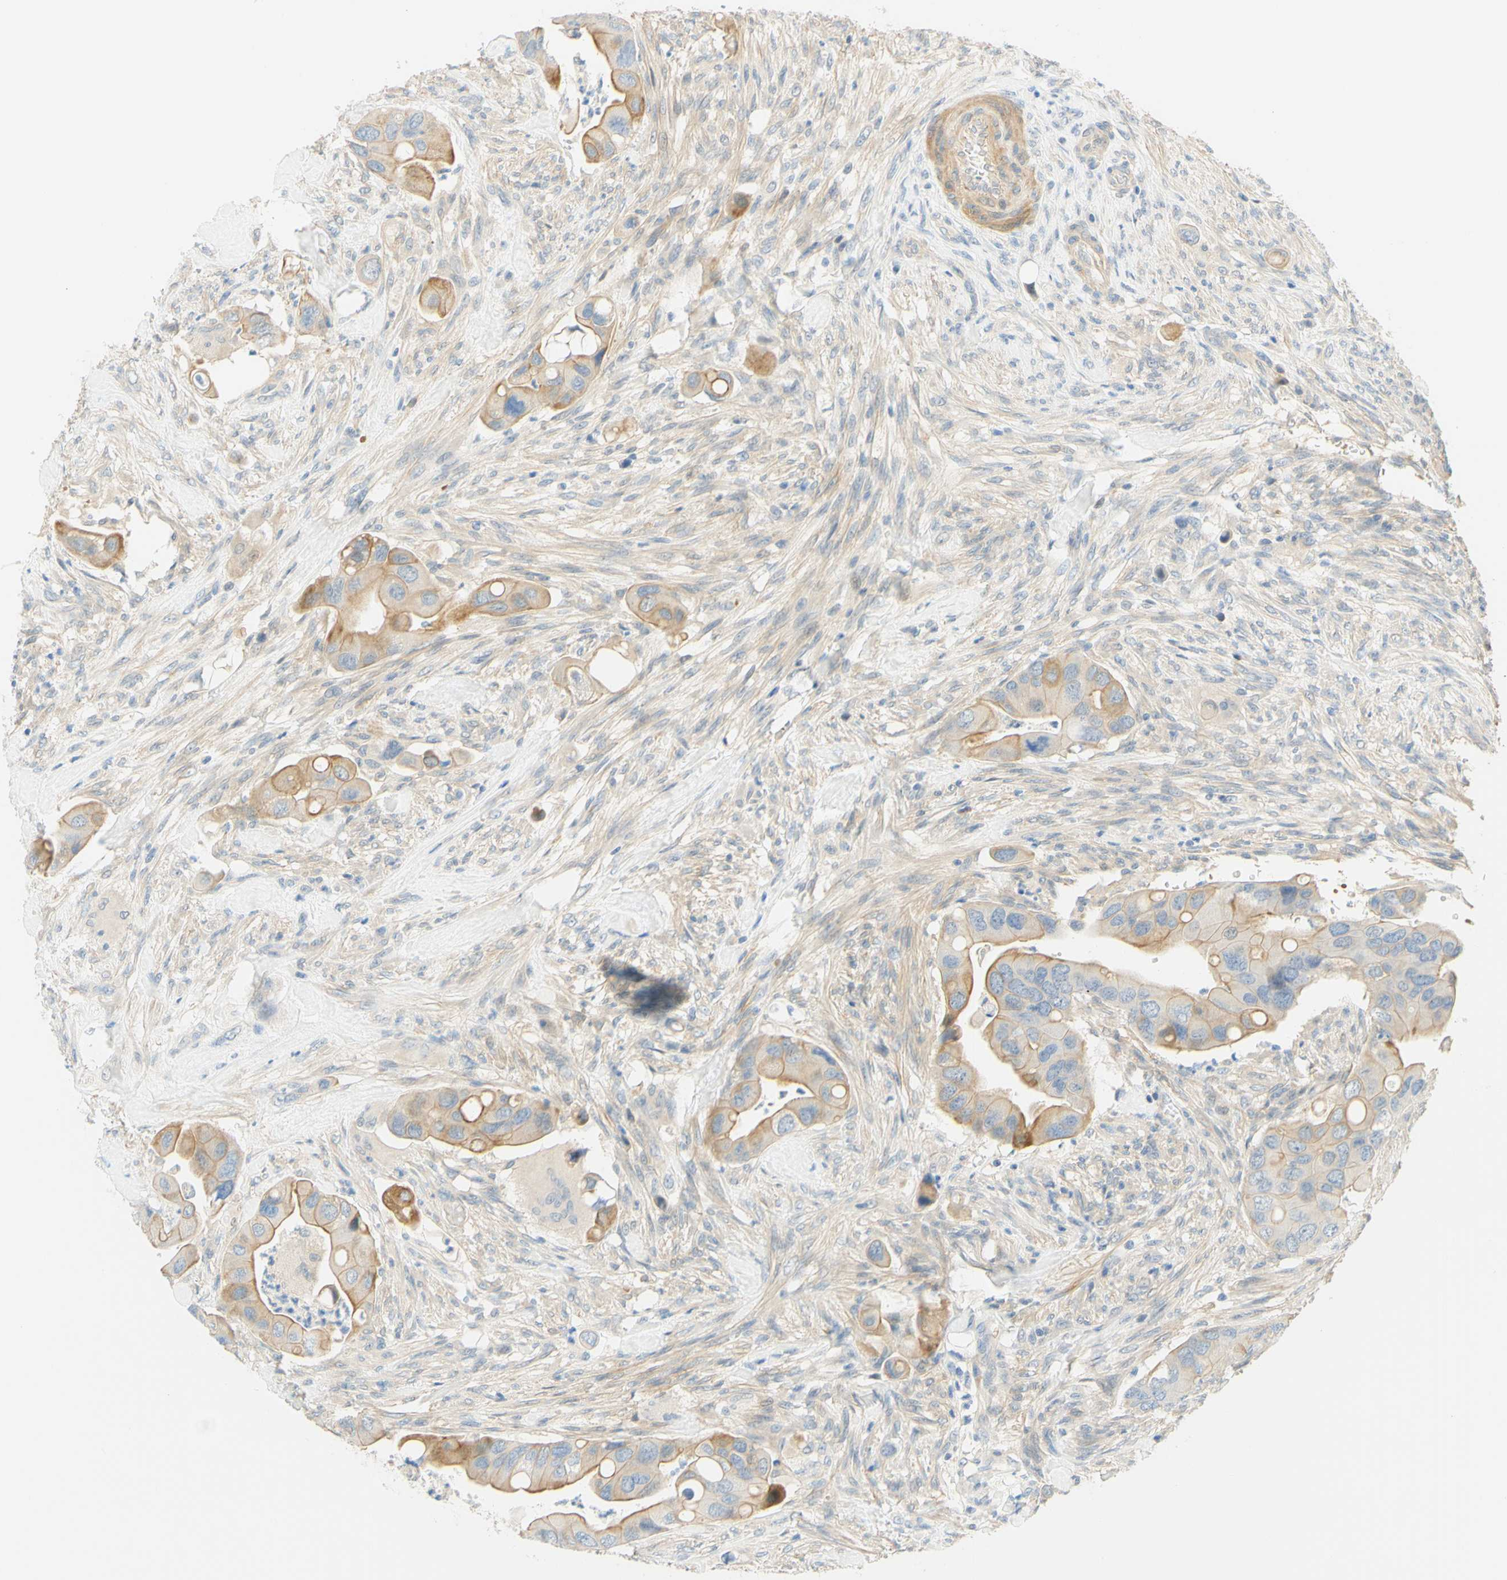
{"staining": {"intensity": "moderate", "quantity": ">75%", "location": "cytoplasmic/membranous"}, "tissue": "colorectal cancer", "cell_type": "Tumor cells", "image_type": "cancer", "snomed": [{"axis": "morphology", "description": "Adenocarcinoma, NOS"}, {"axis": "topography", "description": "Rectum"}], "caption": "A histopathology image of colorectal cancer stained for a protein reveals moderate cytoplasmic/membranous brown staining in tumor cells. The protein of interest is shown in brown color, while the nuclei are stained blue.", "gene": "ENTREP2", "patient": {"sex": "female", "age": 57}}